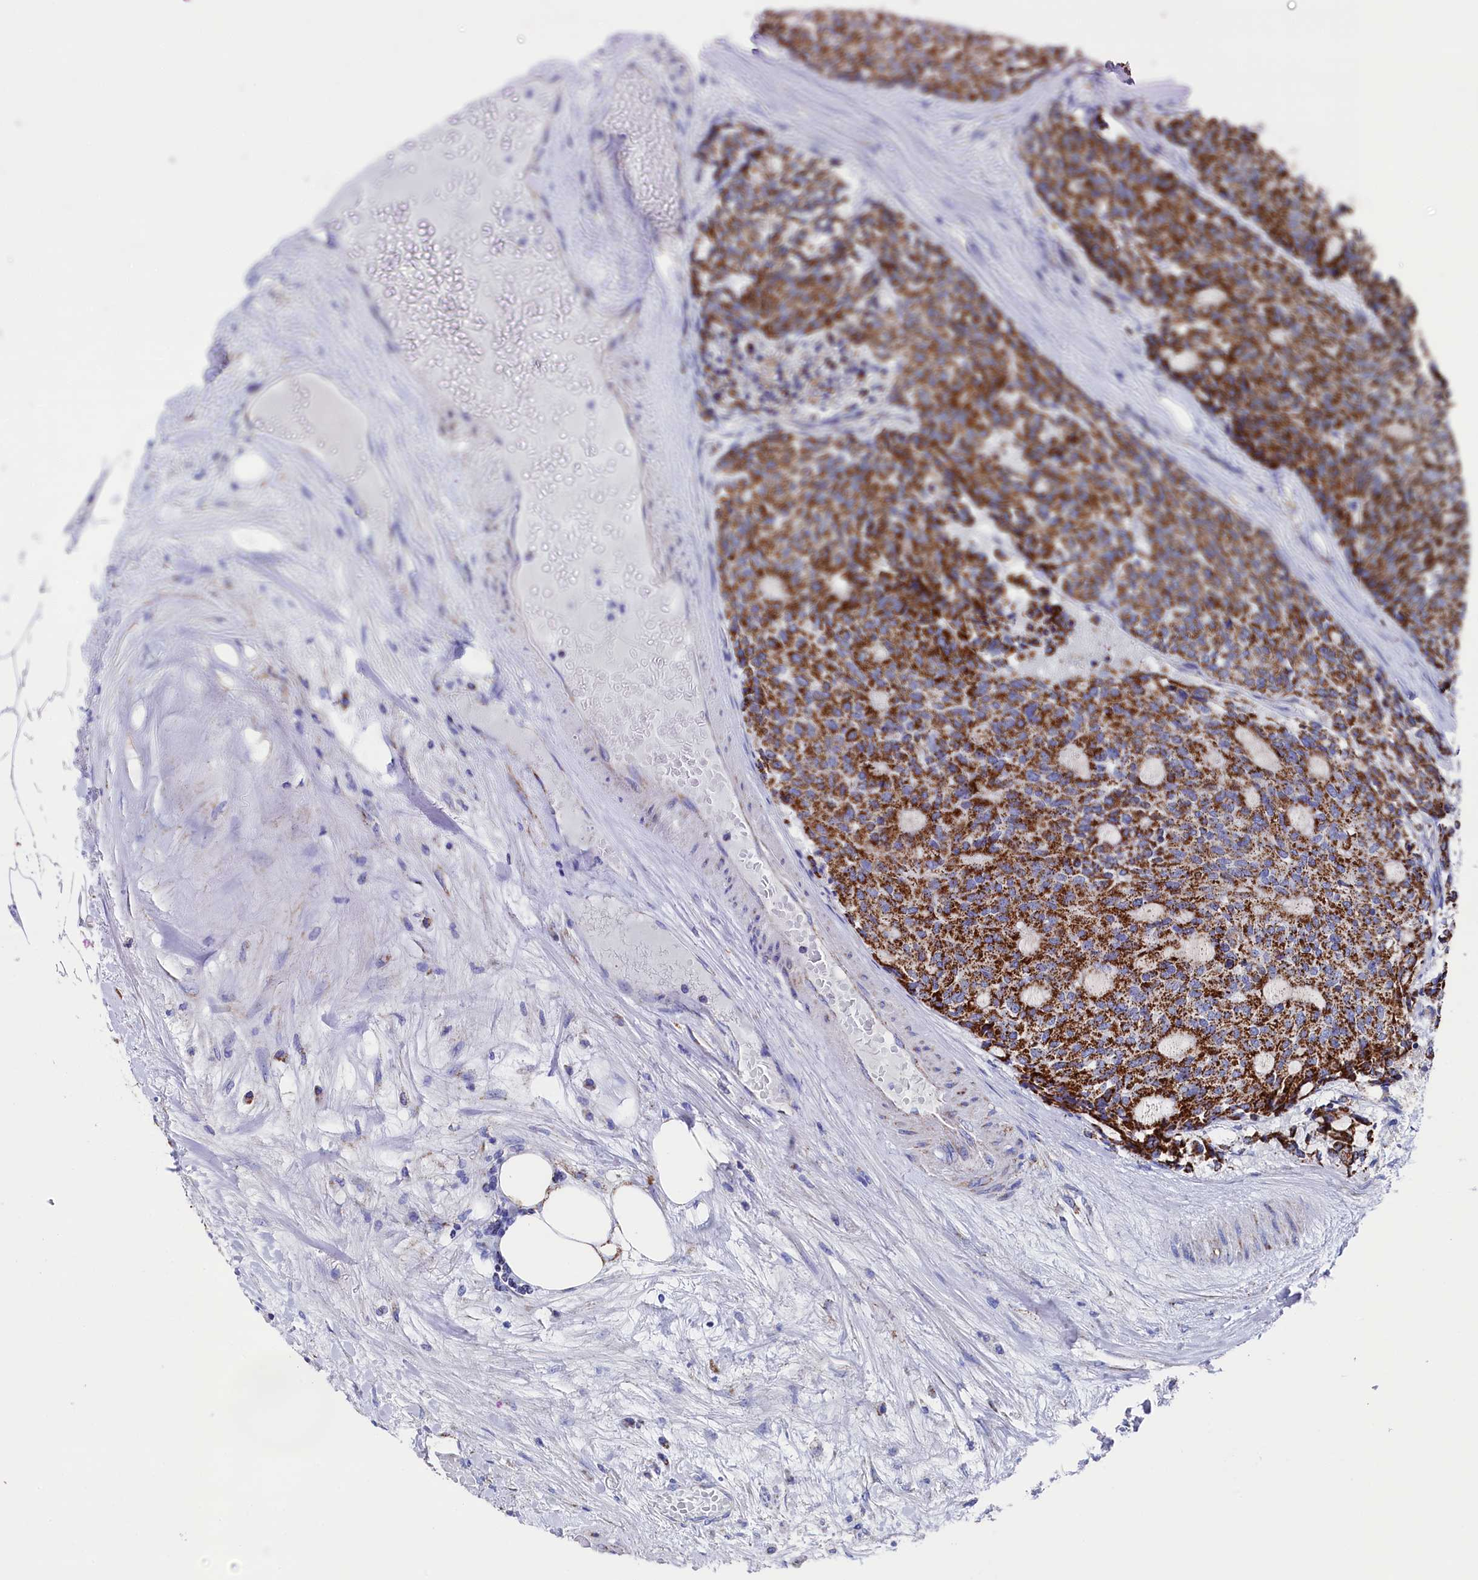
{"staining": {"intensity": "strong", "quantity": ">75%", "location": "cytoplasmic/membranous"}, "tissue": "carcinoid", "cell_type": "Tumor cells", "image_type": "cancer", "snomed": [{"axis": "morphology", "description": "Carcinoid, malignant, NOS"}, {"axis": "topography", "description": "Pancreas"}], "caption": "Protein analysis of carcinoid (malignant) tissue displays strong cytoplasmic/membranous positivity in about >75% of tumor cells.", "gene": "MMAB", "patient": {"sex": "female", "age": 54}}